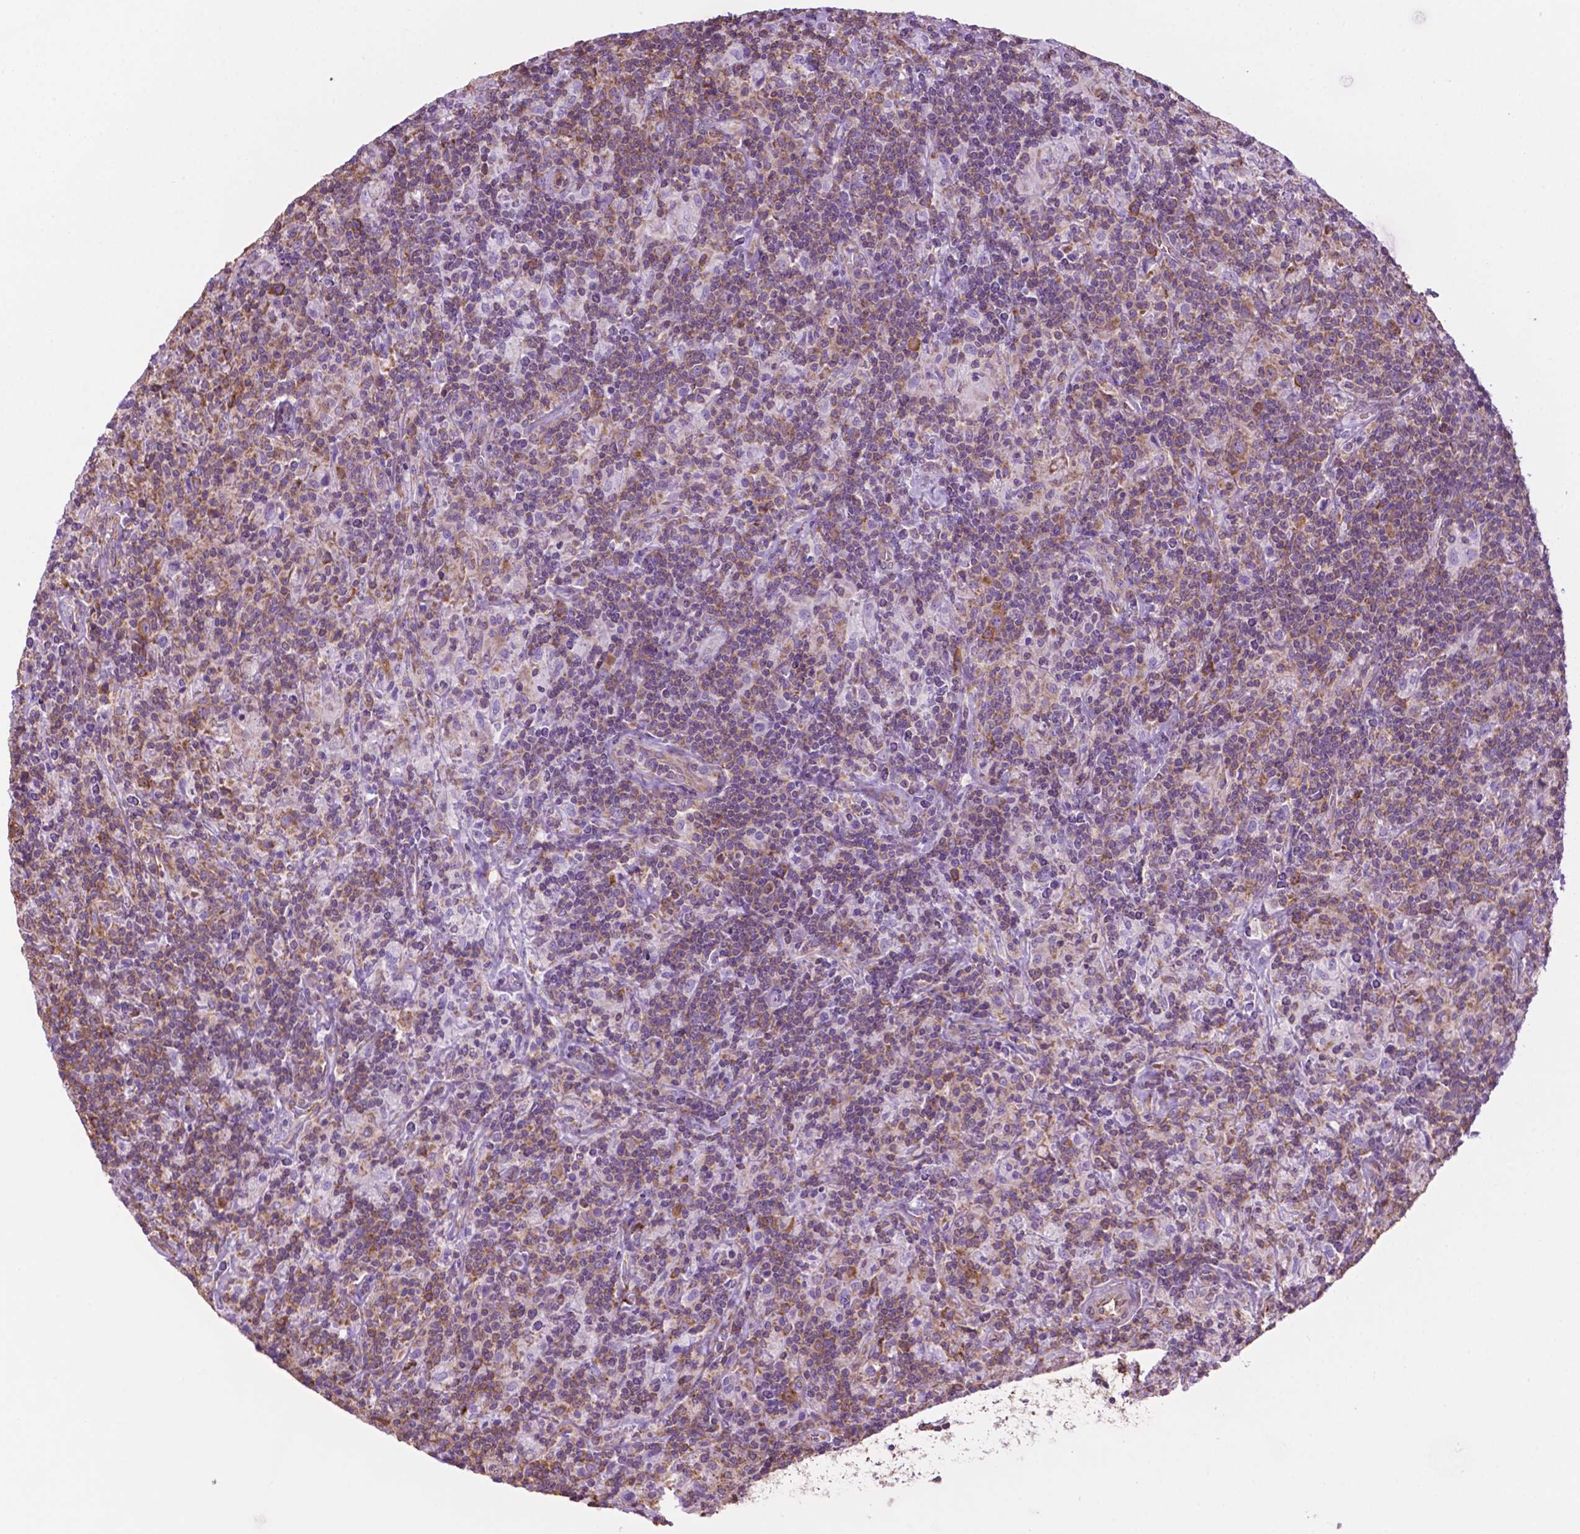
{"staining": {"intensity": "moderate", "quantity": ">75%", "location": "cytoplasmic/membranous"}, "tissue": "lymphoma", "cell_type": "Tumor cells", "image_type": "cancer", "snomed": [{"axis": "morphology", "description": "Hodgkin's disease, NOS"}, {"axis": "topography", "description": "Lymph node"}], "caption": "Hodgkin's disease stained for a protein (brown) exhibits moderate cytoplasmic/membranous positive expression in approximately >75% of tumor cells.", "gene": "RPL29", "patient": {"sex": "male", "age": 70}}